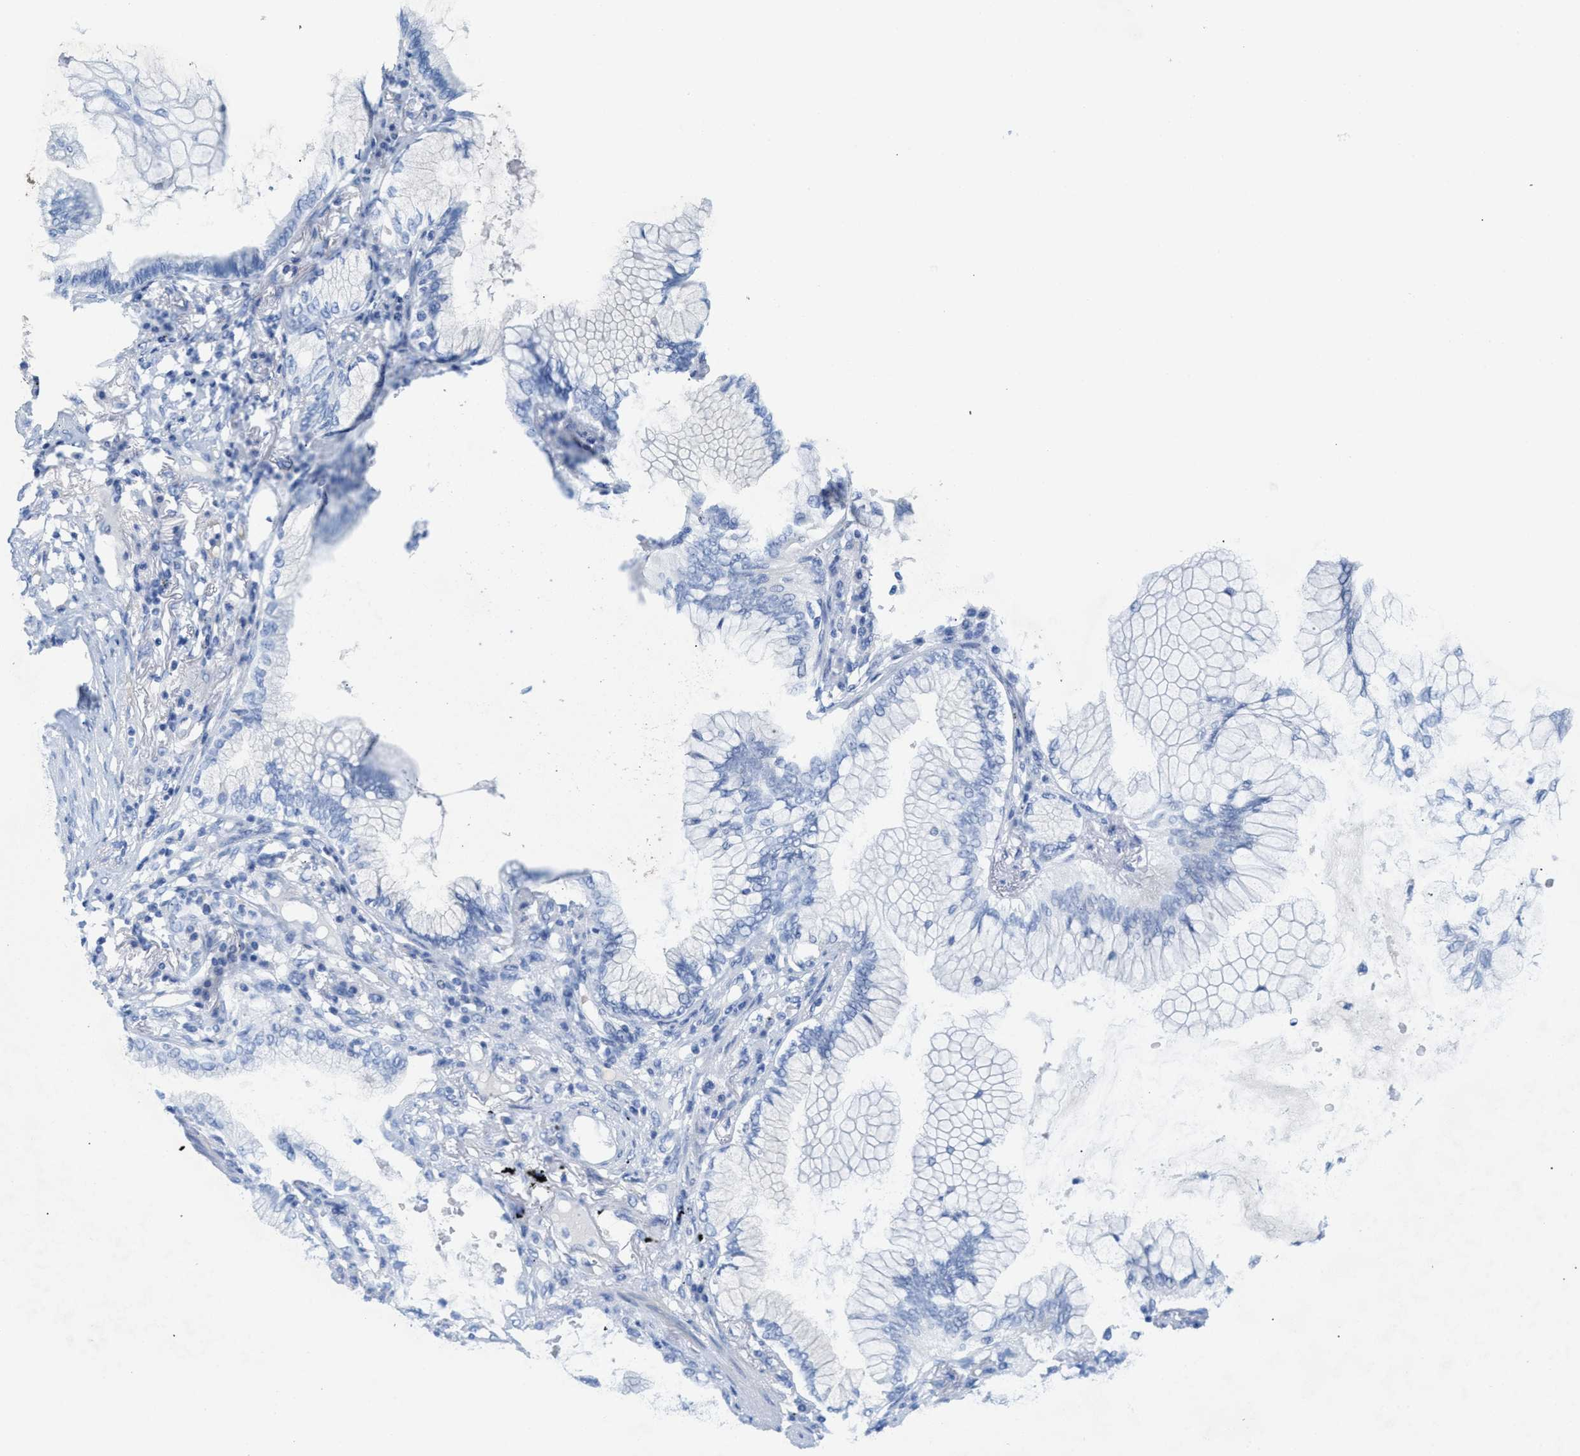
{"staining": {"intensity": "negative", "quantity": "none", "location": "none"}, "tissue": "lung cancer", "cell_type": "Tumor cells", "image_type": "cancer", "snomed": [{"axis": "morphology", "description": "Adenocarcinoma, NOS"}, {"axis": "topography", "description": "Lung"}], "caption": "The immunohistochemistry (IHC) histopathology image has no significant positivity in tumor cells of adenocarcinoma (lung) tissue. (Stains: DAB immunohistochemistry (IHC) with hematoxylin counter stain, Microscopy: brightfield microscopy at high magnification).", "gene": "ANKFN1", "patient": {"sex": "female", "age": 70}}